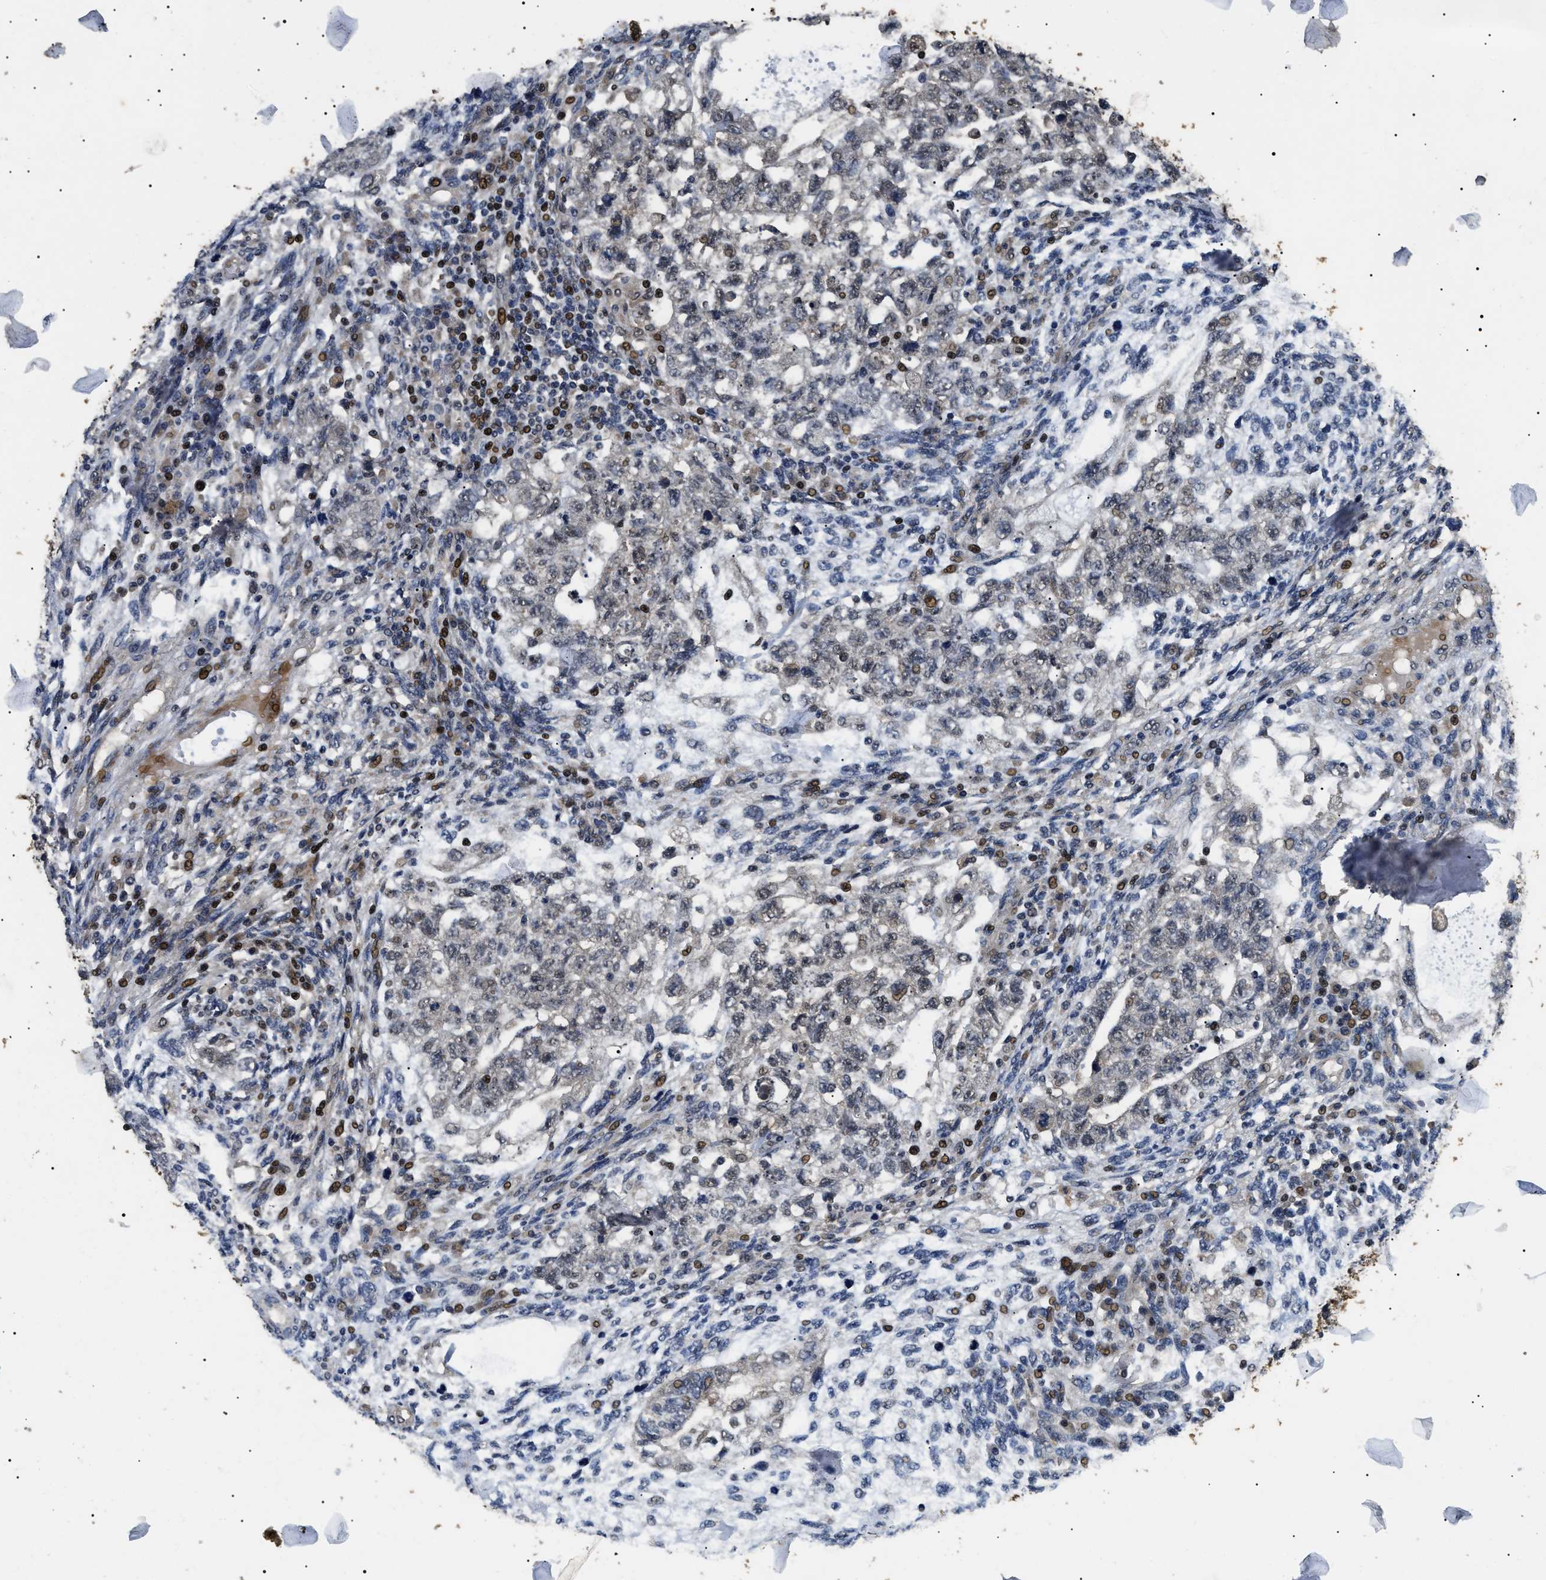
{"staining": {"intensity": "negative", "quantity": "none", "location": "none"}, "tissue": "testis cancer", "cell_type": "Tumor cells", "image_type": "cancer", "snomed": [{"axis": "morphology", "description": "Normal tissue, NOS"}, {"axis": "morphology", "description": "Carcinoma, Embryonal, NOS"}, {"axis": "topography", "description": "Testis"}], "caption": "Immunohistochemistry photomicrograph of neoplastic tissue: human testis cancer (embryonal carcinoma) stained with DAB (3,3'-diaminobenzidine) displays no significant protein expression in tumor cells.", "gene": "PSMD8", "patient": {"sex": "male", "age": 36}}